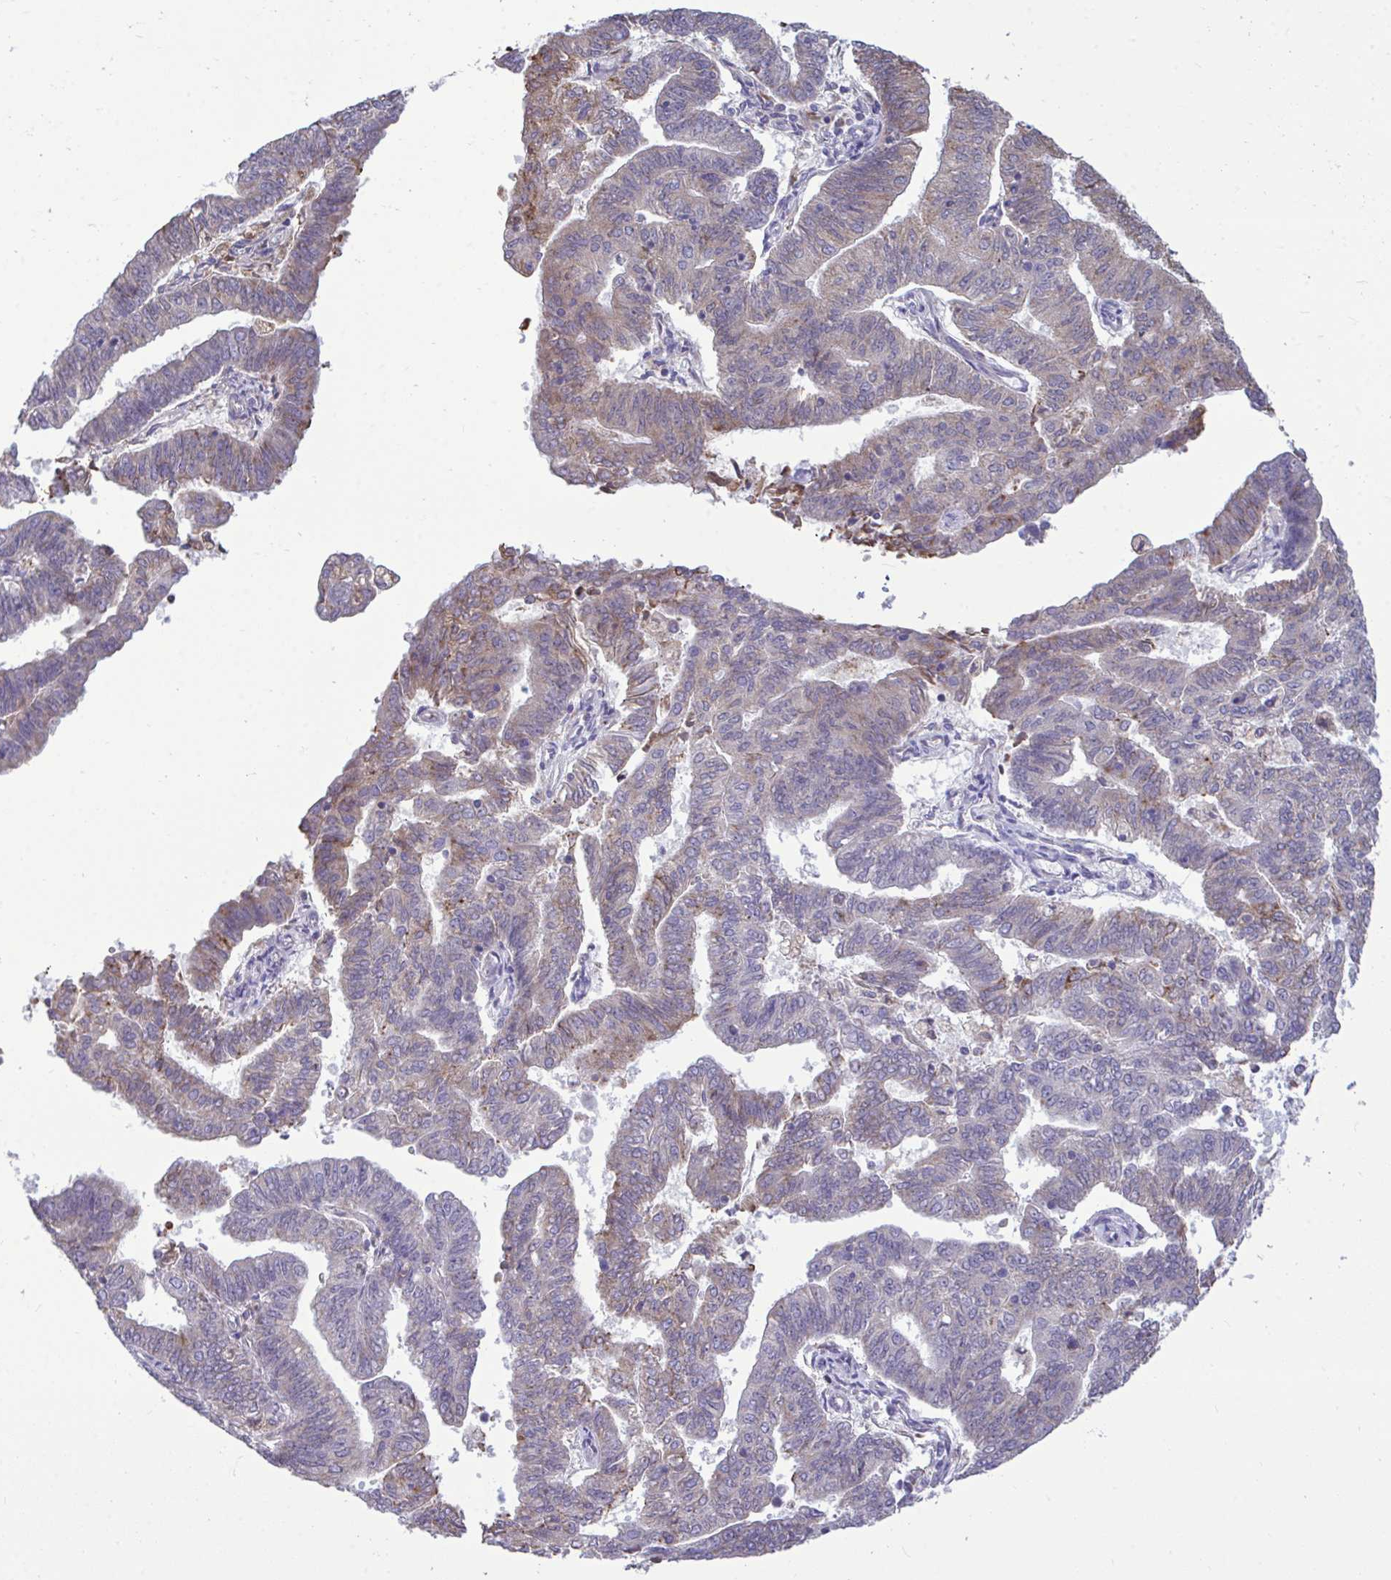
{"staining": {"intensity": "moderate", "quantity": "<25%", "location": "cytoplasmic/membranous"}, "tissue": "endometrial cancer", "cell_type": "Tumor cells", "image_type": "cancer", "snomed": [{"axis": "morphology", "description": "Adenocarcinoma, NOS"}, {"axis": "topography", "description": "Endometrium"}], "caption": "Immunohistochemical staining of human adenocarcinoma (endometrial) demonstrates low levels of moderate cytoplasmic/membranous expression in about <25% of tumor cells. (Stains: DAB in brown, nuclei in blue, Microscopy: brightfield microscopy at high magnification).", "gene": "PIGK", "patient": {"sex": "female", "age": 82}}